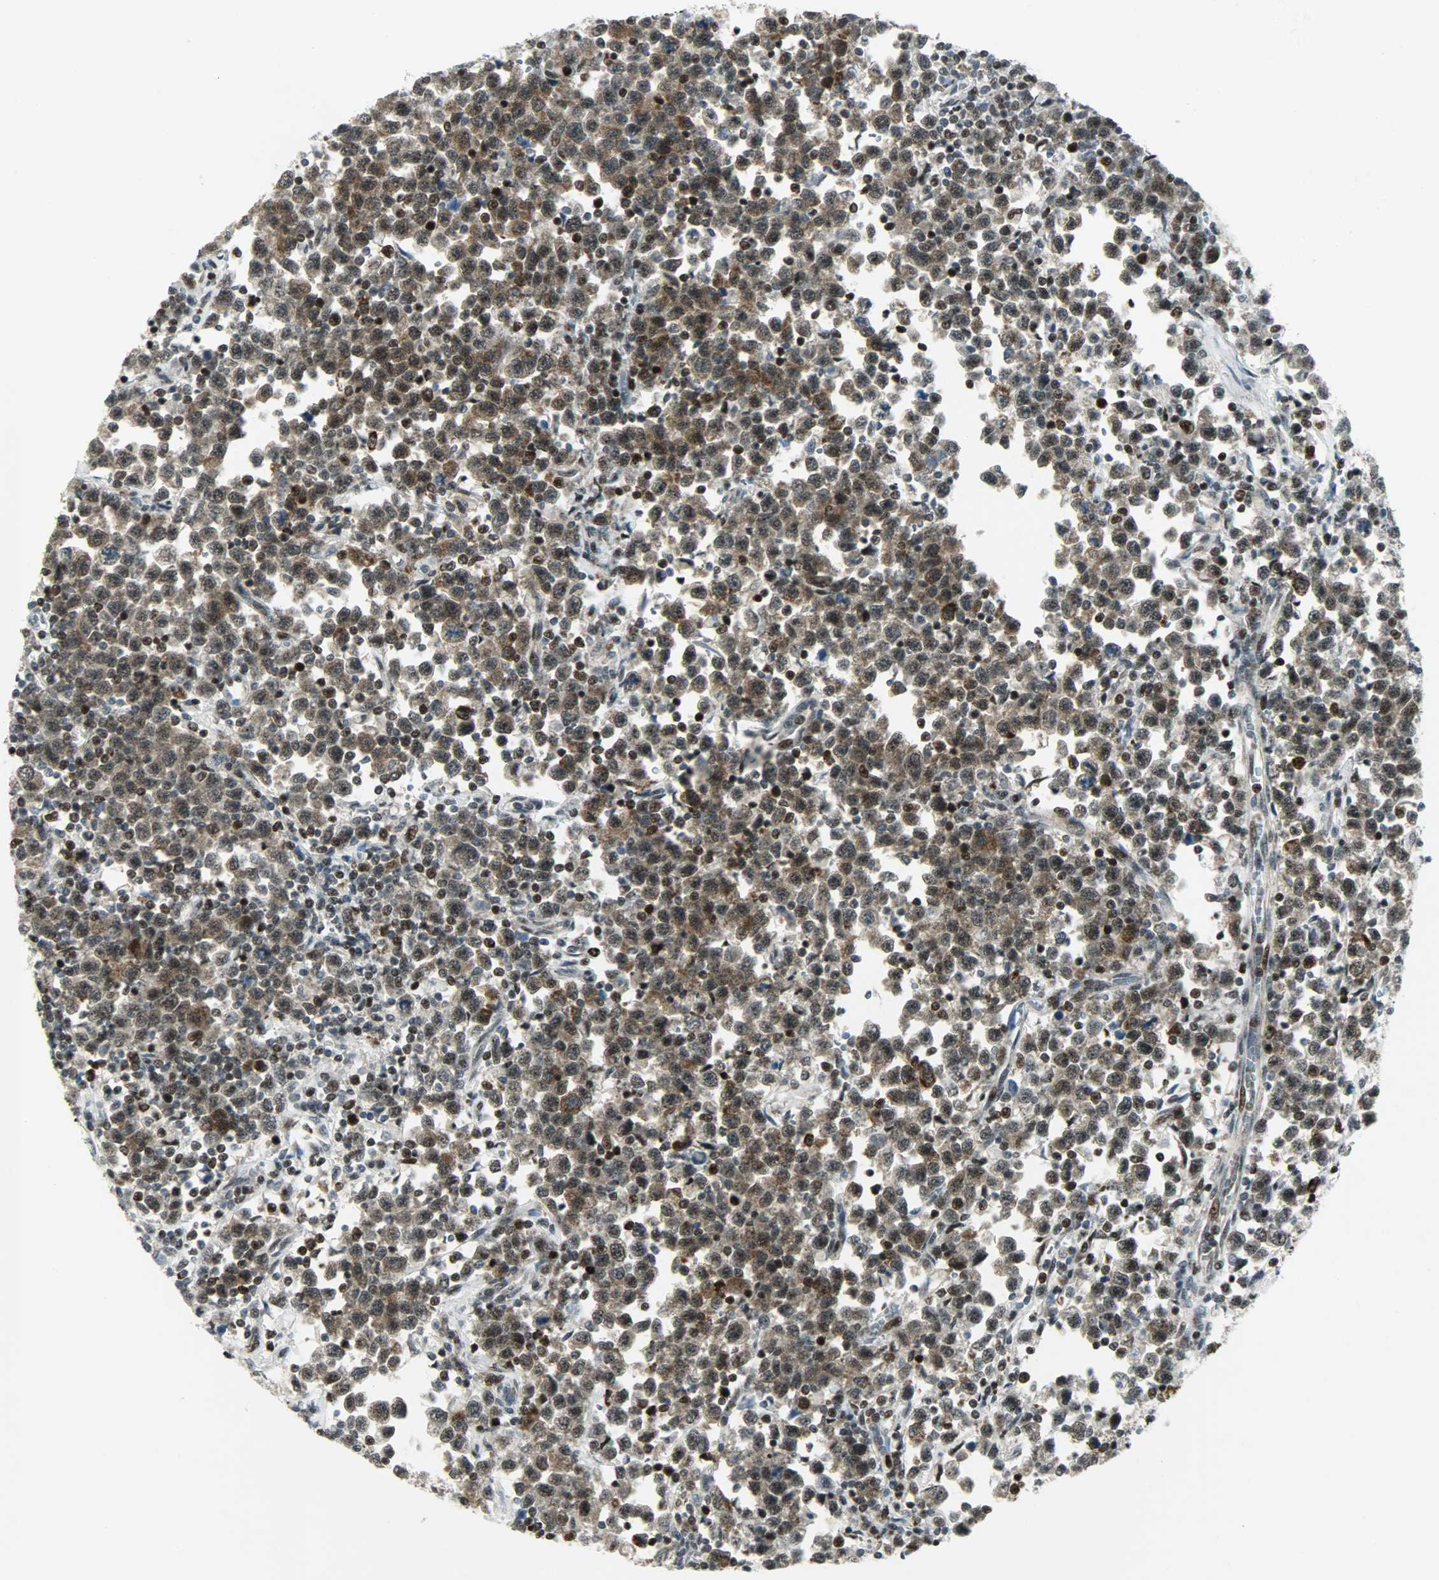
{"staining": {"intensity": "moderate", "quantity": ">75%", "location": "cytoplasmic/membranous,nuclear"}, "tissue": "testis cancer", "cell_type": "Tumor cells", "image_type": "cancer", "snomed": [{"axis": "morphology", "description": "Seminoma, NOS"}, {"axis": "topography", "description": "Testis"}], "caption": "An immunohistochemistry (IHC) micrograph of neoplastic tissue is shown. Protein staining in brown shows moderate cytoplasmic/membranous and nuclear positivity in testis cancer (seminoma) within tumor cells.", "gene": "IL15", "patient": {"sex": "male", "age": 43}}